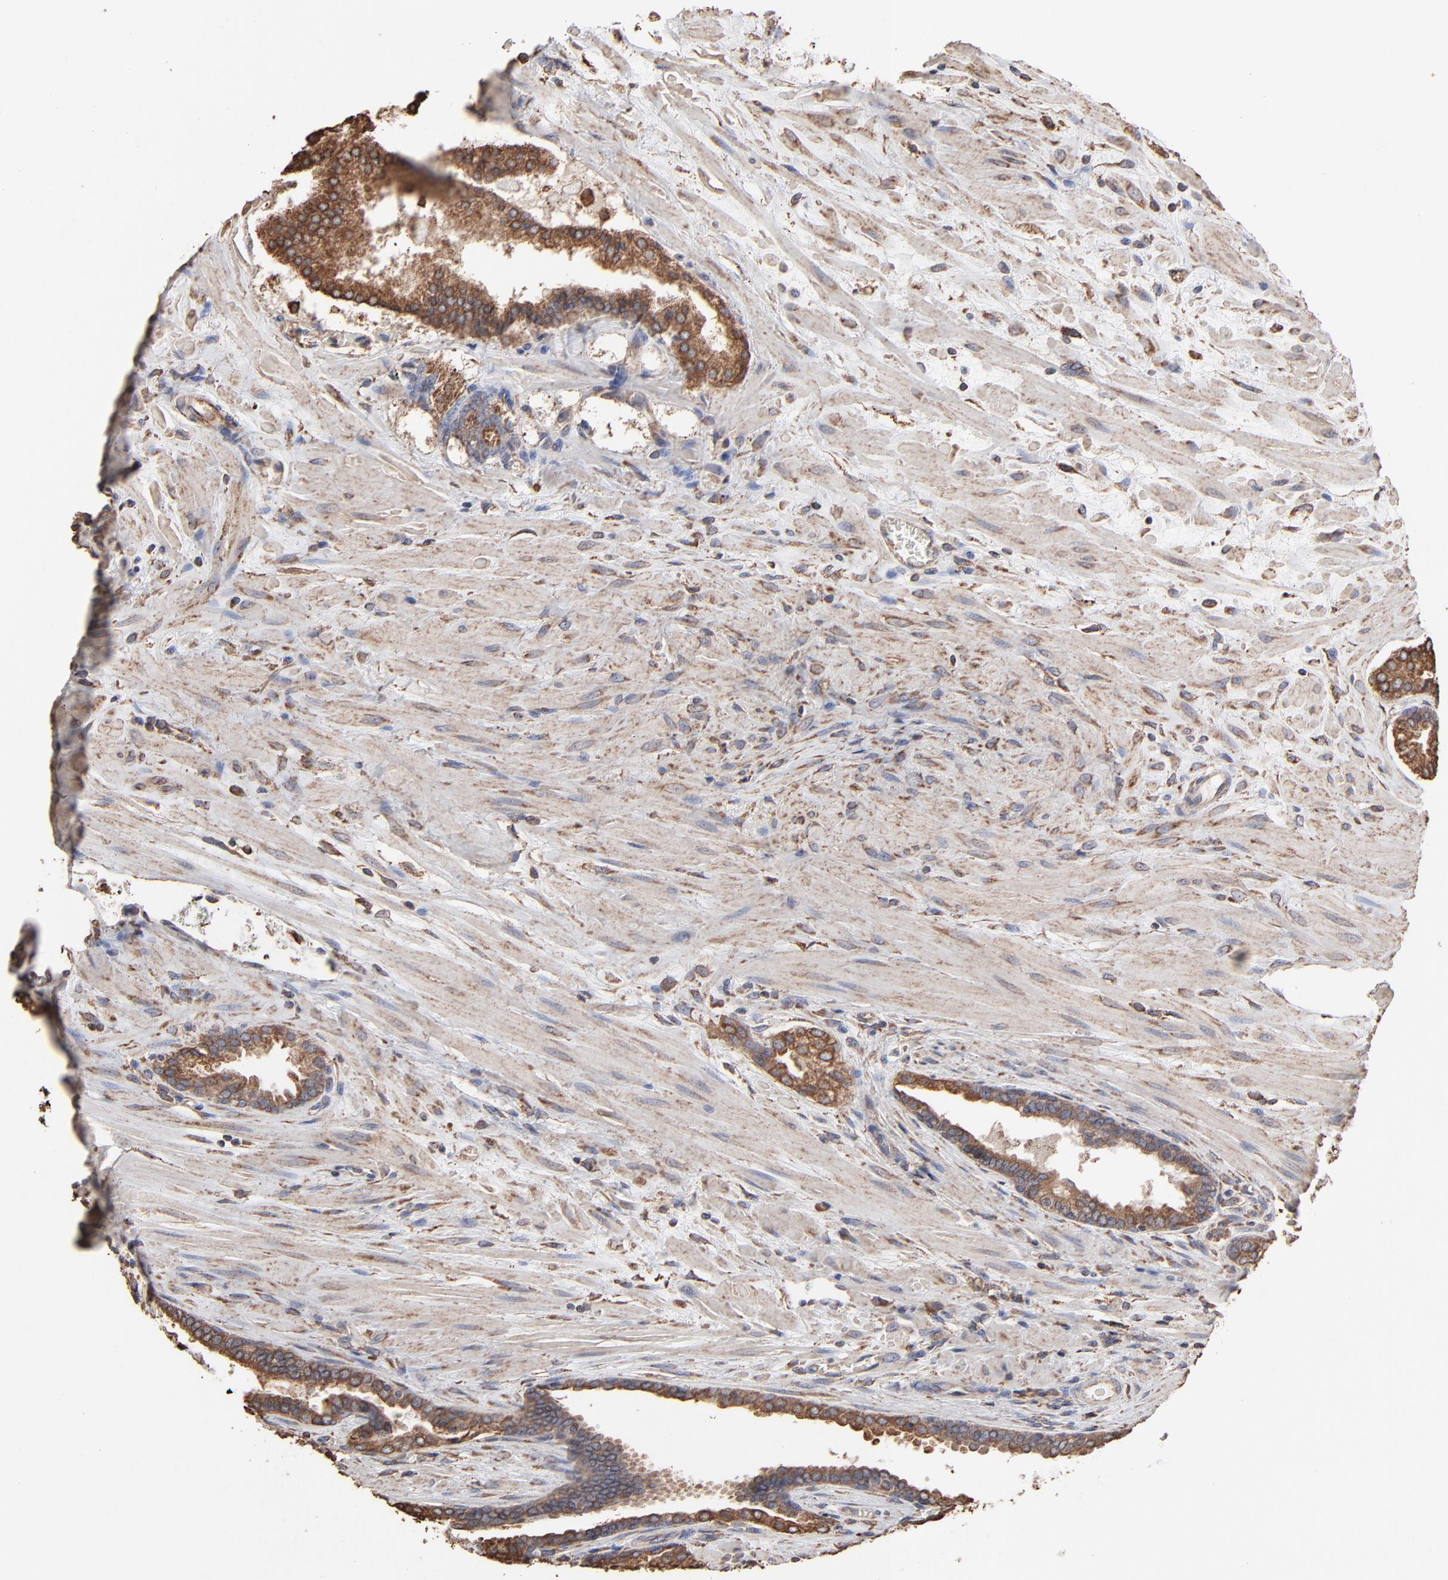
{"staining": {"intensity": "moderate", "quantity": ">75%", "location": "cytoplasmic/membranous"}, "tissue": "prostate cancer", "cell_type": "Tumor cells", "image_type": "cancer", "snomed": [{"axis": "morphology", "description": "Adenocarcinoma, Medium grade"}, {"axis": "topography", "description": "Prostate"}], "caption": "Human prostate cancer stained with a brown dye reveals moderate cytoplasmic/membranous positive positivity in about >75% of tumor cells.", "gene": "PDIA3", "patient": {"sex": "male", "age": 60}}